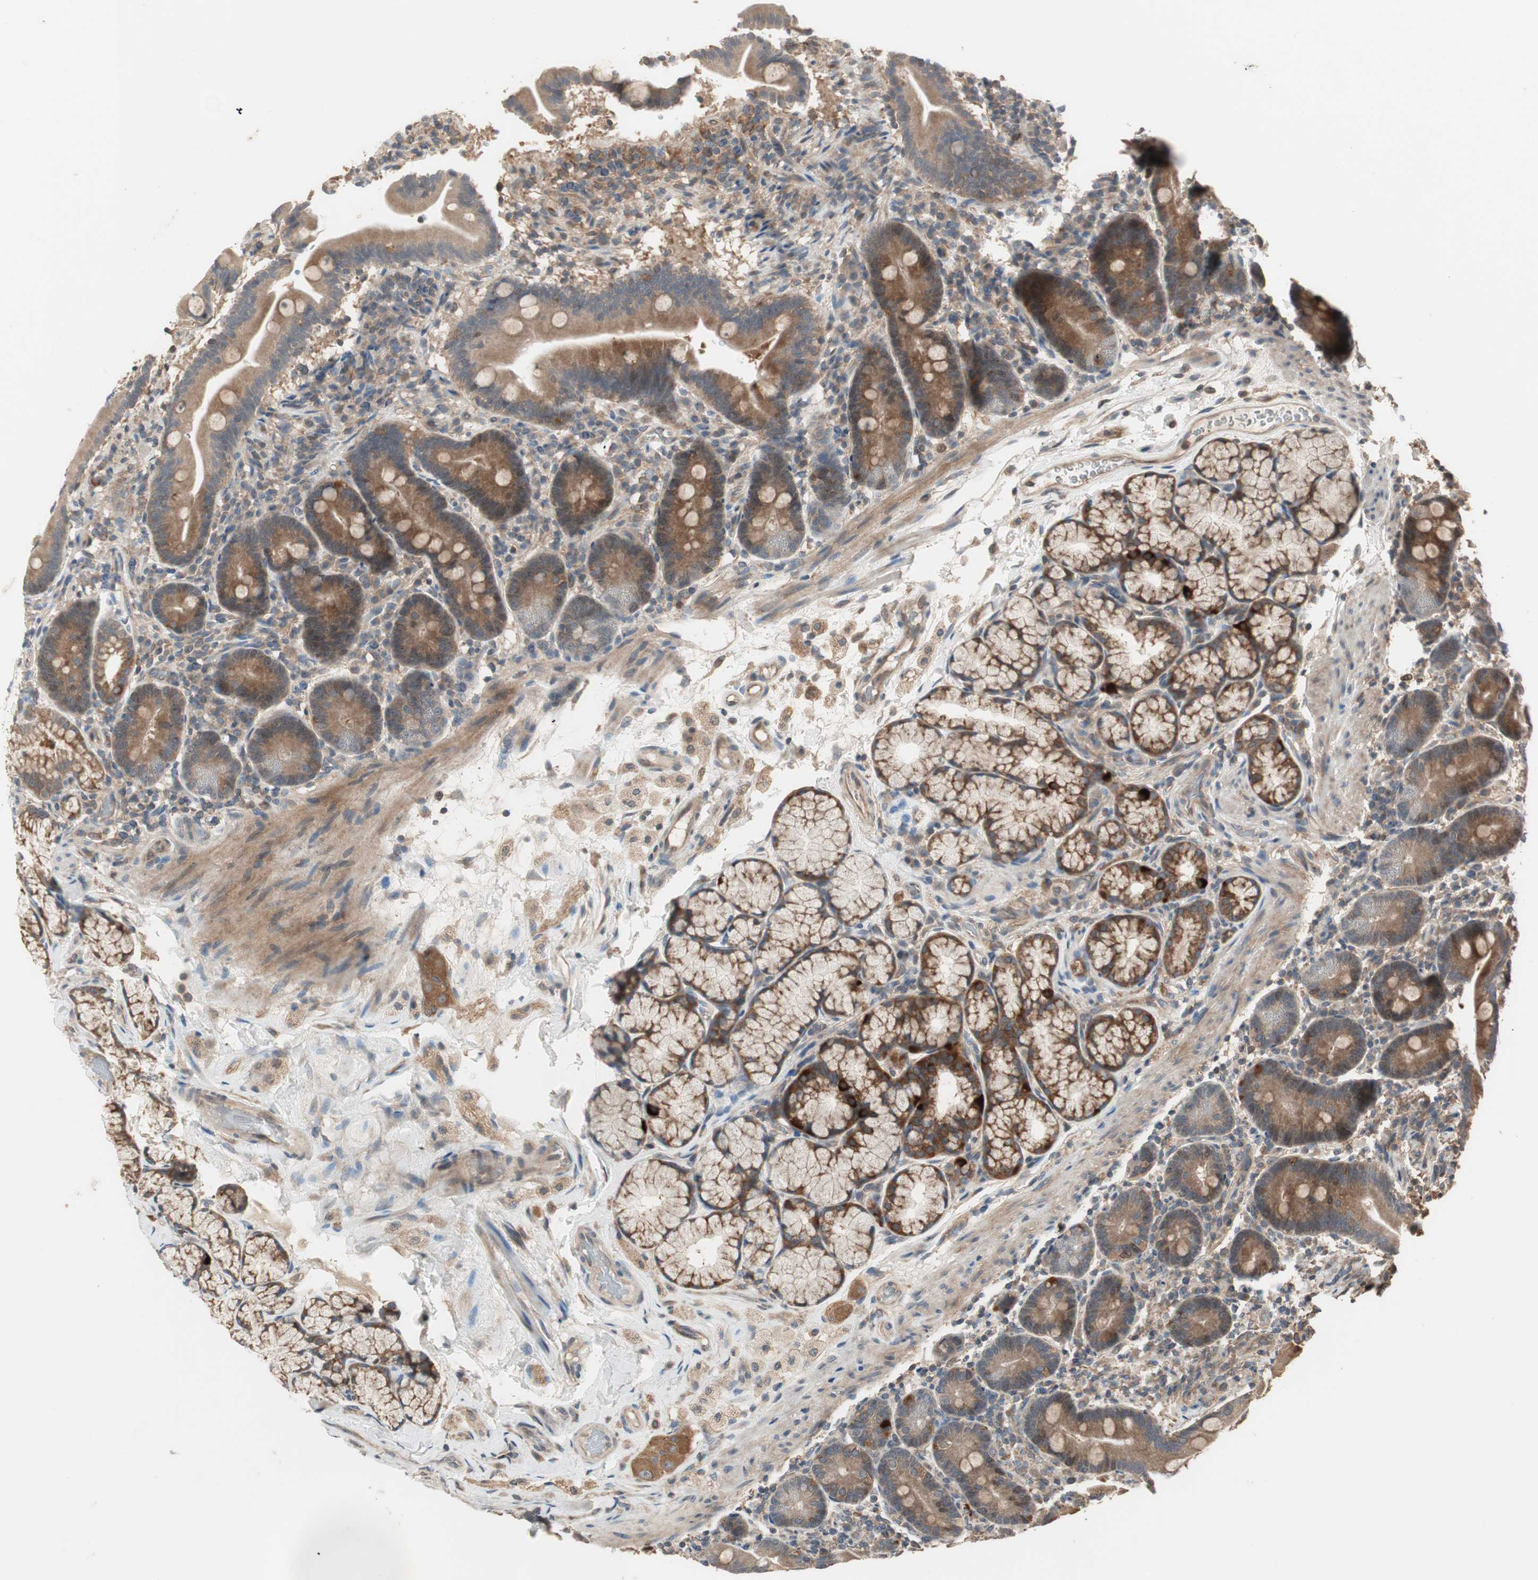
{"staining": {"intensity": "moderate", "quantity": ">75%", "location": "cytoplasmic/membranous"}, "tissue": "duodenum", "cell_type": "Glandular cells", "image_type": "normal", "snomed": [{"axis": "morphology", "description": "Normal tissue, NOS"}, {"axis": "topography", "description": "Duodenum"}], "caption": "An immunohistochemistry micrograph of unremarkable tissue is shown. Protein staining in brown highlights moderate cytoplasmic/membranous positivity in duodenum within glandular cells. Ihc stains the protein of interest in brown and the nuclei are stained blue.", "gene": "ATP6AP2", "patient": {"sex": "male", "age": 54}}